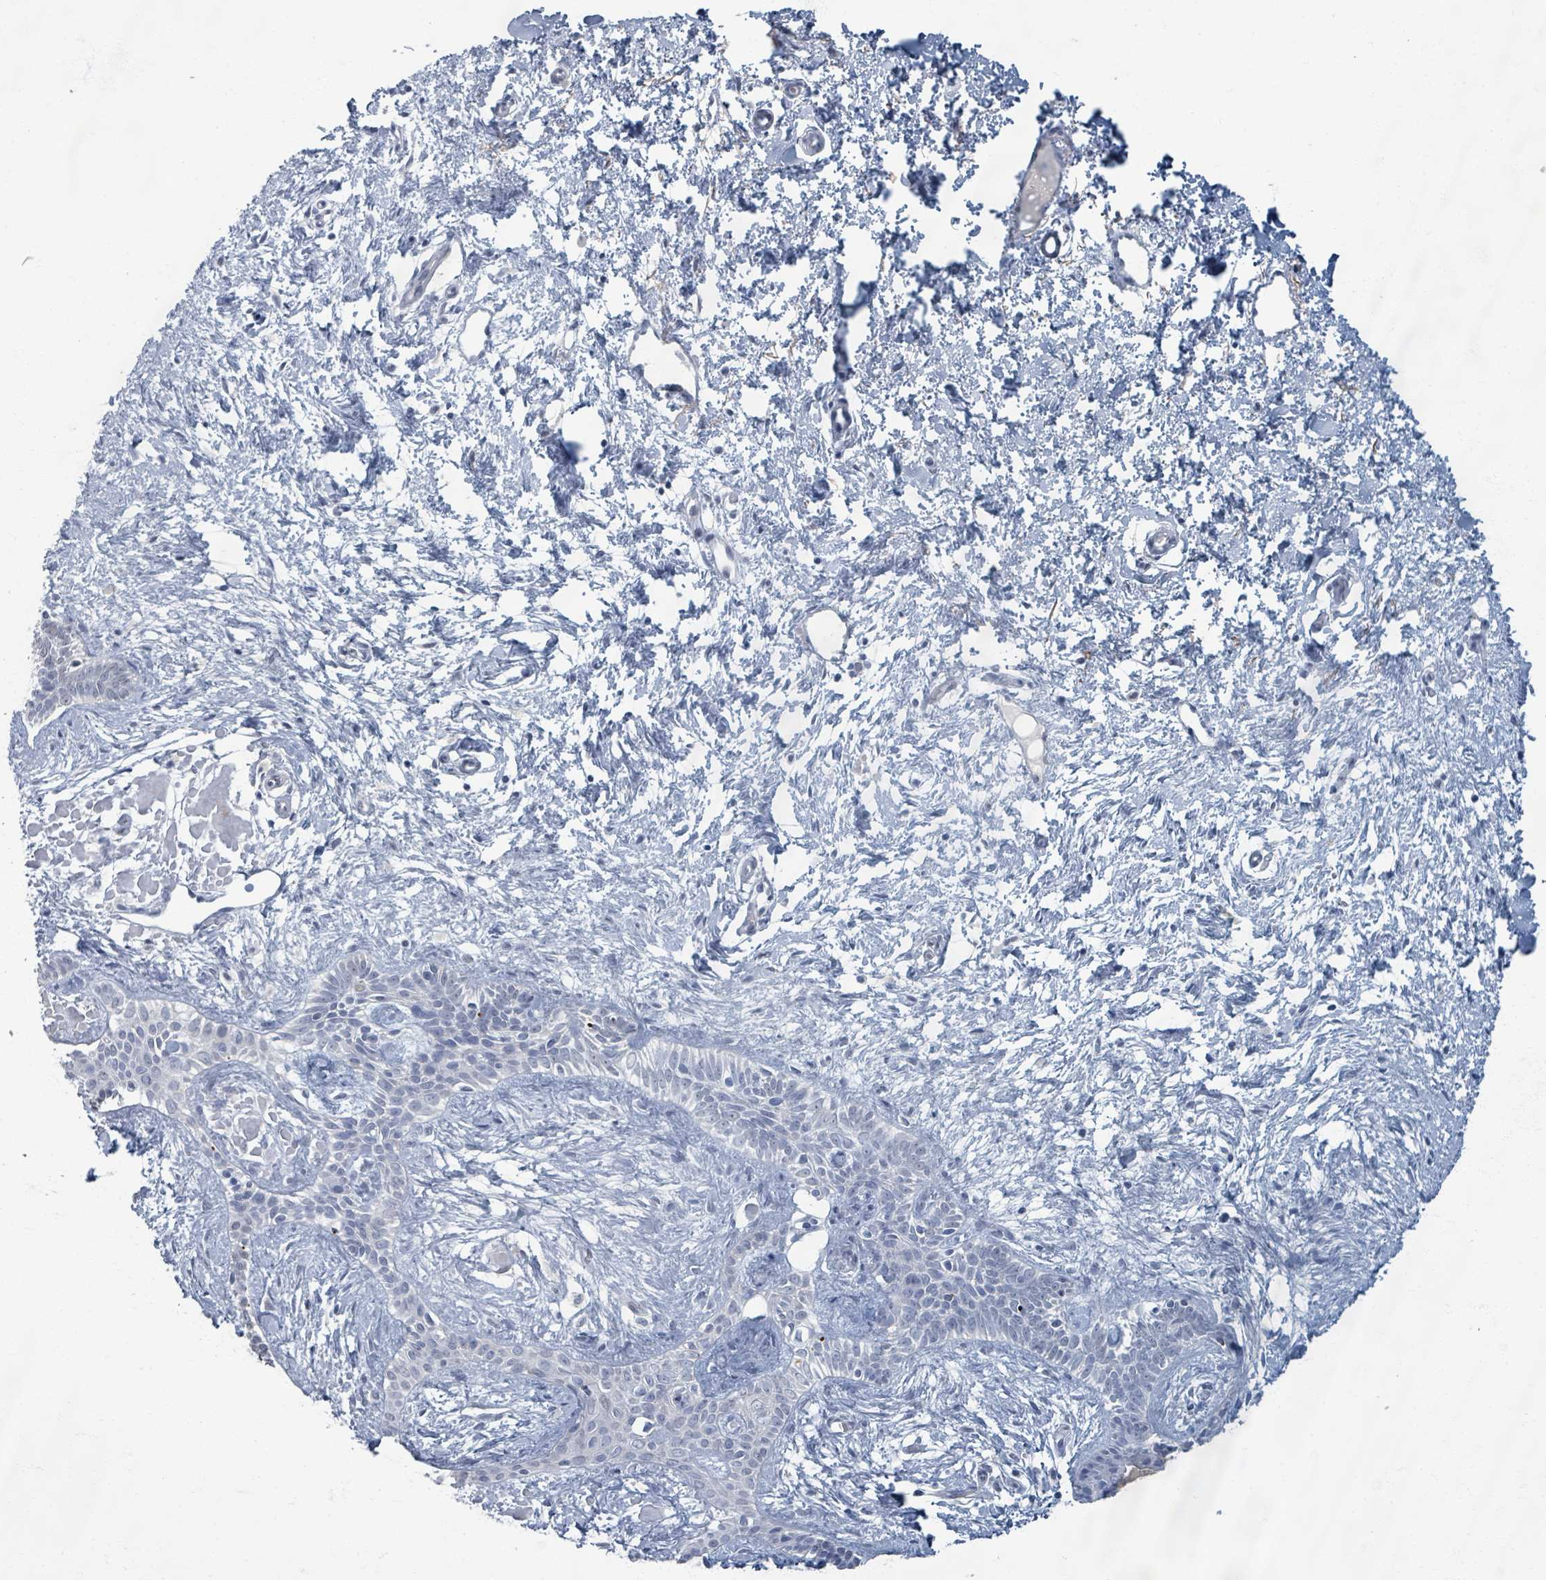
{"staining": {"intensity": "negative", "quantity": "none", "location": "none"}, "tissue": "skin cancer", "cell_type": "Tumor cells", "image_type": "cancer", "snomed": [{"axis": "morphology", "description": "Basal cell carcinoma"}, {"axis": "topography", "description": "Skin"}], "caption": "DAB (3,3'-diaminobenzidine) immunohistochemical staining of human skin basal cell carcinoma displays no significant staining in tumor cells.", "gene": "WNT11", "patient": {"sex": "male", "age": 78}}